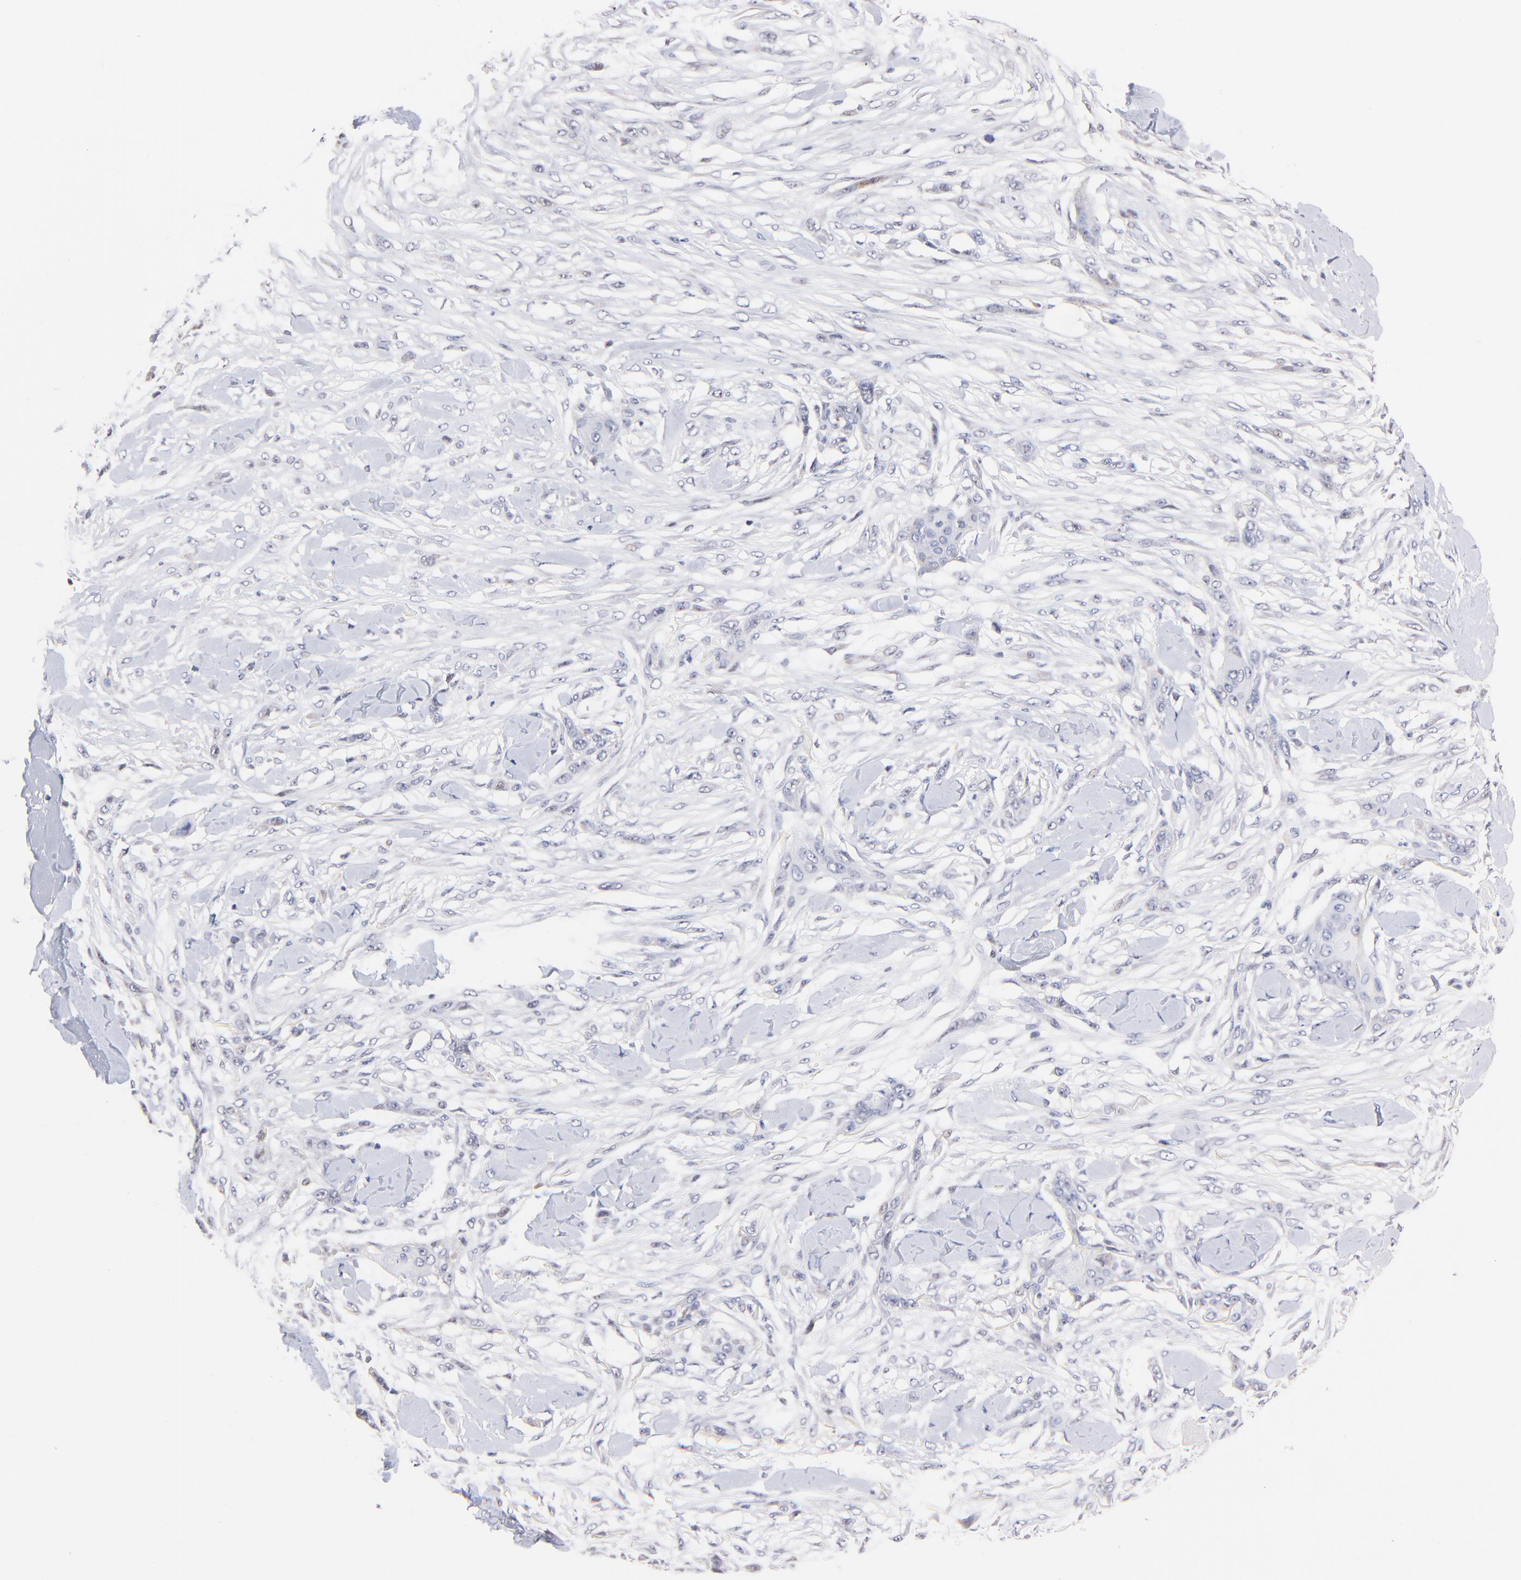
{"staining": {"intensity": "negative", "quantity": "none", "location": "none"}, "tissue": "skin cancer", "cell_type": "Tumor cells", "image_type": "cancer", "snomed": [{"axis": "morphology", "description": "Squamous cell carcinoma, NOS"}, {"axis": "topography", "description": "Skin"}], "caption": "Tumor cells are negative for brown protein staining in skin squamous cell carcinoma. (DAB (3,3'-diaminobenzidine) IHC visualized using brightfield microscopy, high magnification).", "gene": "ZNF155", "patient": {"sex": "female", "age": 59}}